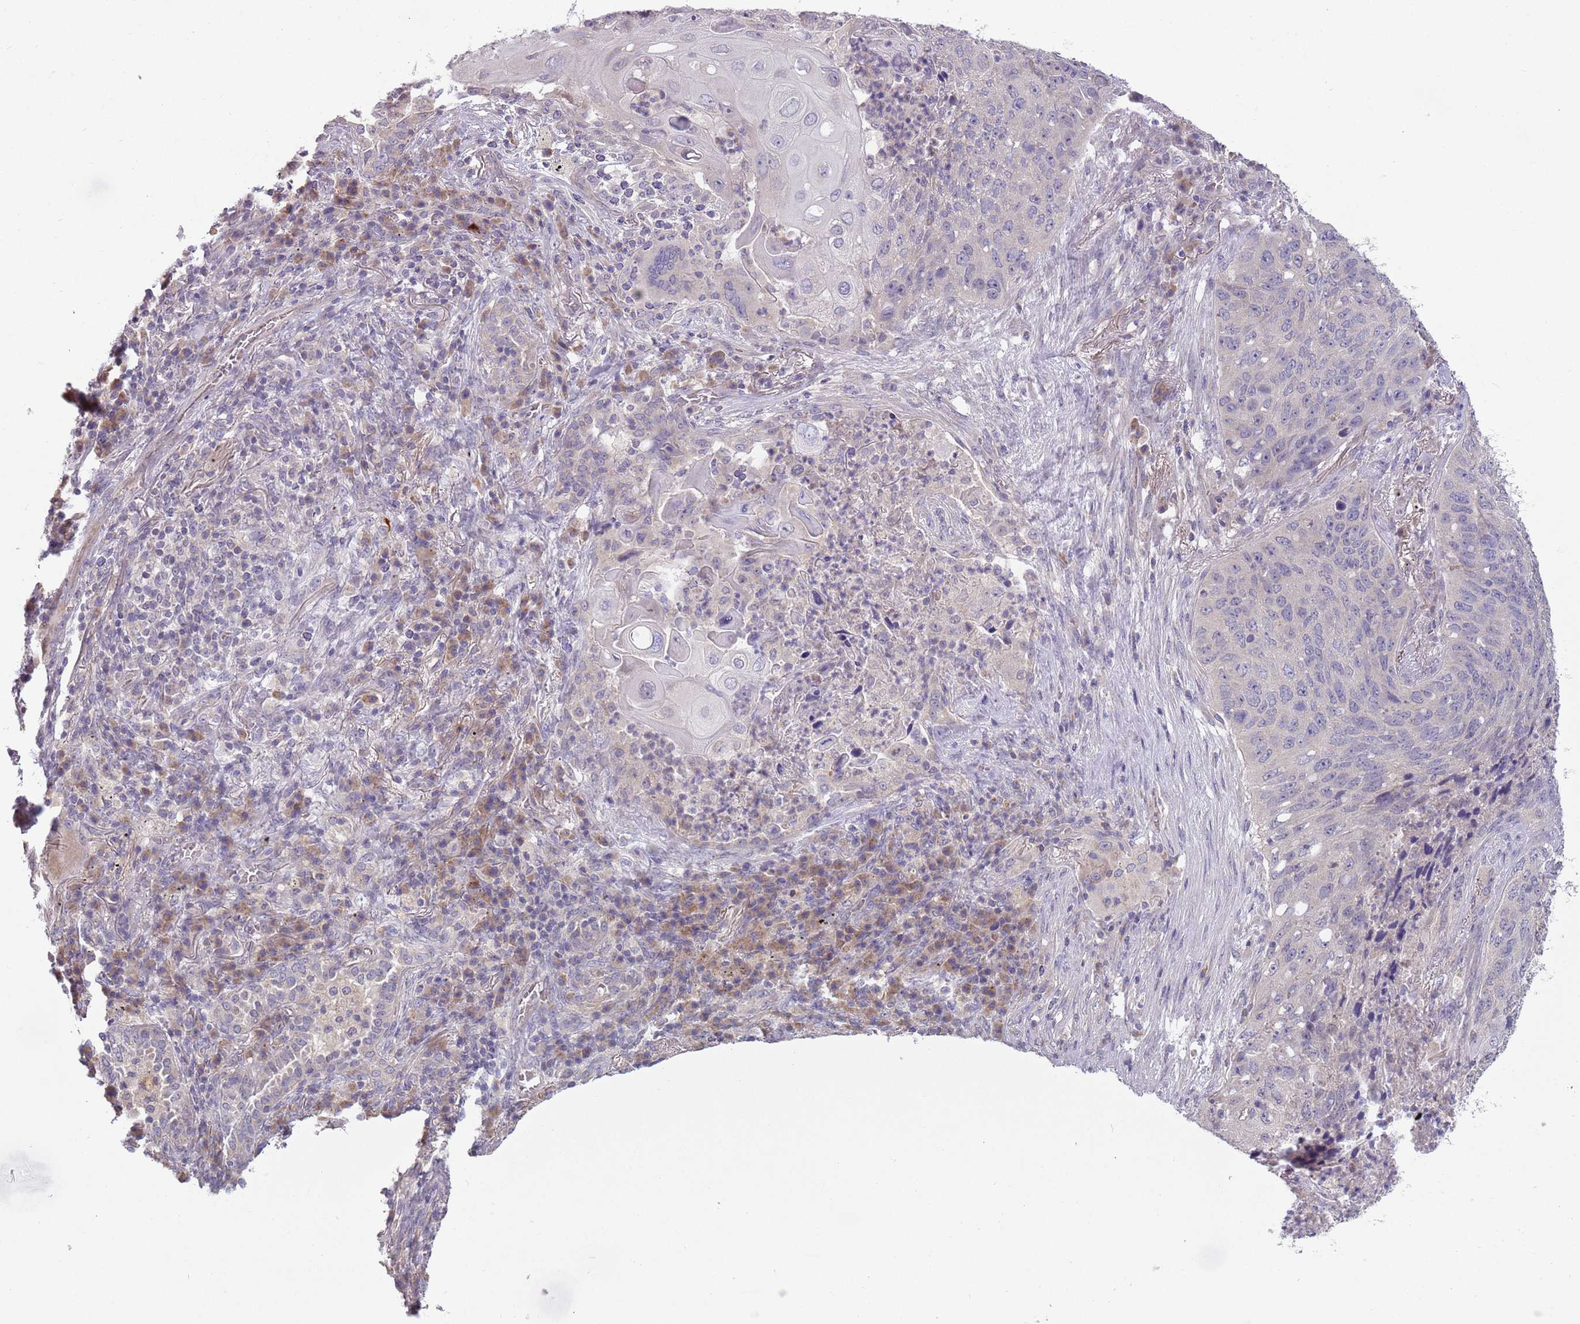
{"staining": {"intensity": "negative", "quantity": "none", "location": "none"}, "tissue": "lung cancer", "cell_type": "Tumor cells", "image_type": "cancer", "snomed": [{"axis": "morphology", "description": "Squamous cell carcinoma, NOS"}, {"axis": "topography", "description": "Lung"}], "caption": "This image is of lung squamous cell carcinoma stained with IHC to label a protein in brown with the nuclei are counter-stained blue. There is no staining in tumor cells.", "gene": "SKOR2", "patient": {"sex": "female", "age": 63}}